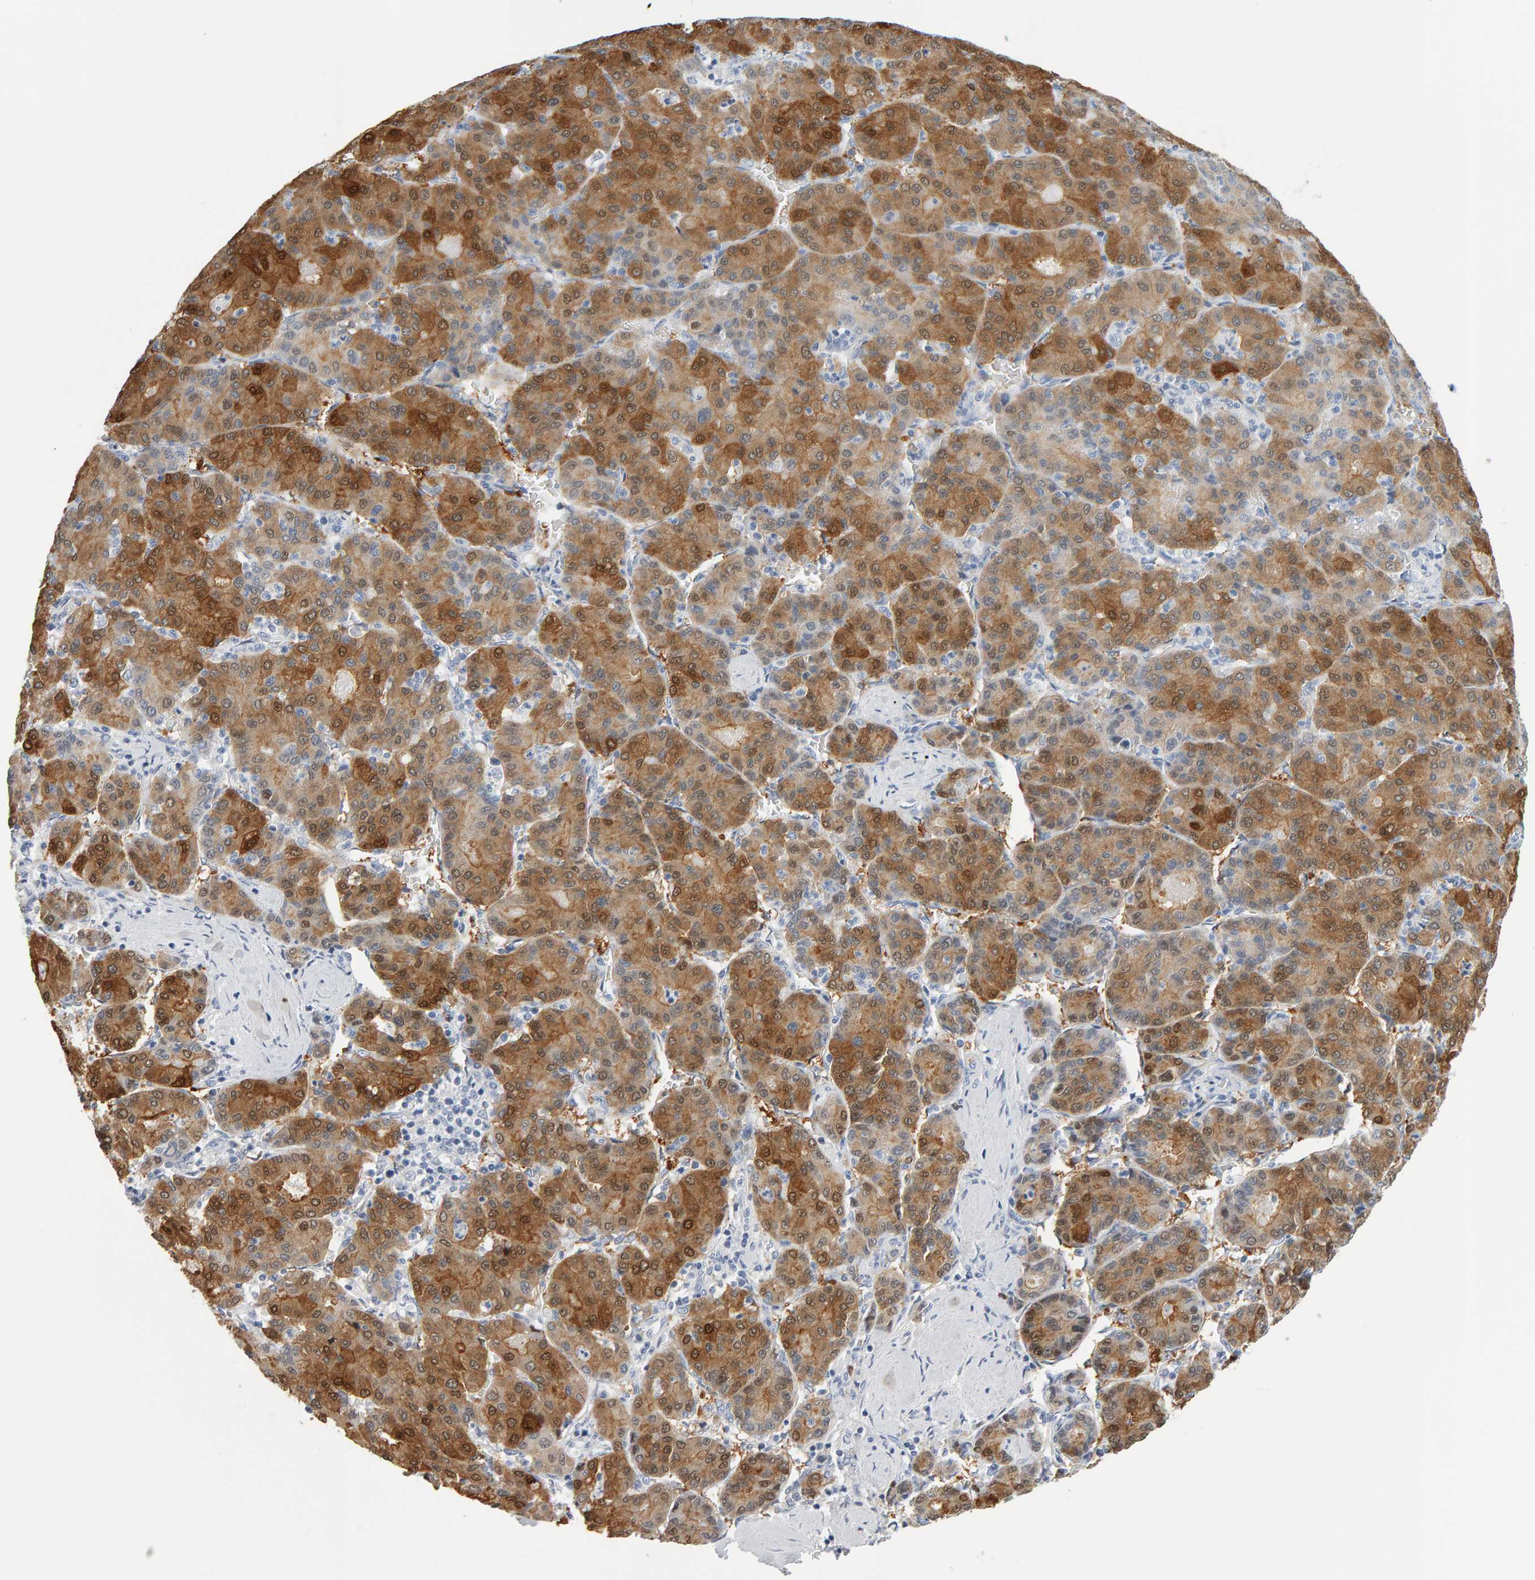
{"staining": {"intensity": "moderate", "quantity": ">75%", "location": "cytoplasmic/membranous"}, "tissue": "liver cancer", "cell_type": "Tumor cells", "image_type": "cancer", "snomed": [{"axis": "morphology", "description": "Carcinoma, Hepatocellular, NOS"}, {"axis": "topography", "description": "Liver"}], "caption": "Immunohistochemistry micrograph of neoplastic tissue: human liver cancer (hepatocellular carcinoma) stained using immunohistochemistry (IHC) demonstrates medium levels of moderate protein expression localized specifically in the cytoplasmic/membranous of tumor cells, appearing as a cytoplasmic/membranous brown color.", "gene": "CTH", "patient": {"sex": "male", "age": 65}}